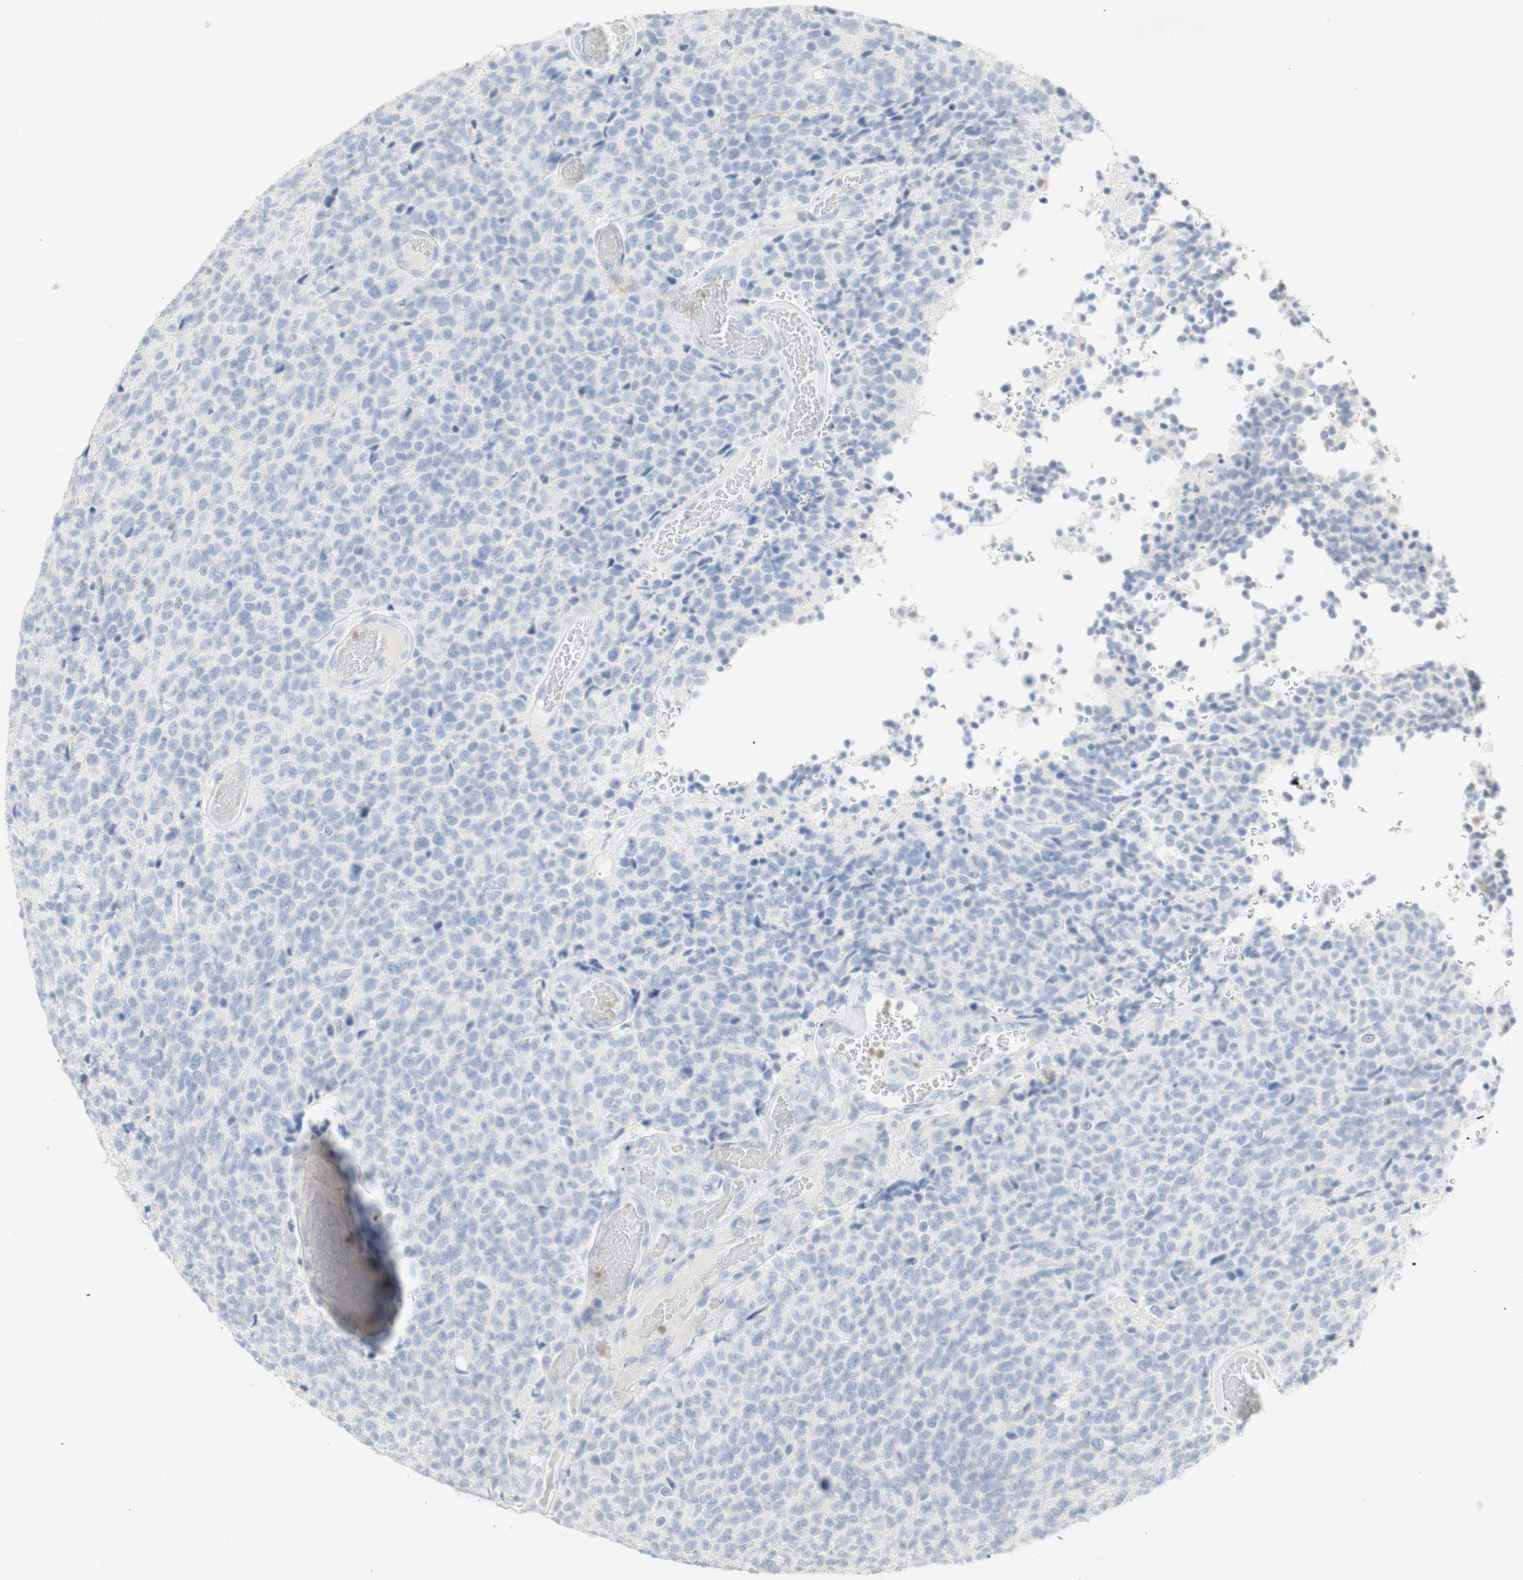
{"staining": {"intensity": "negative", "quantity": "none", "location": "none"}, "tissue": "glioma", "cell_type": "Tumor cells", "image_type": "cancer", "snomed": [{"axis": "morphology", "description": "Glioma, malignant, High grade"}, {"axis": "topography", "description": "pancreas cauda"}], "caption": "Human glioma stained for a protein using immunohistochemistry shows no positivity in tumor cells.", "gene": "B4GALNT3", "patient": {"sex": "male", "age": 60}}